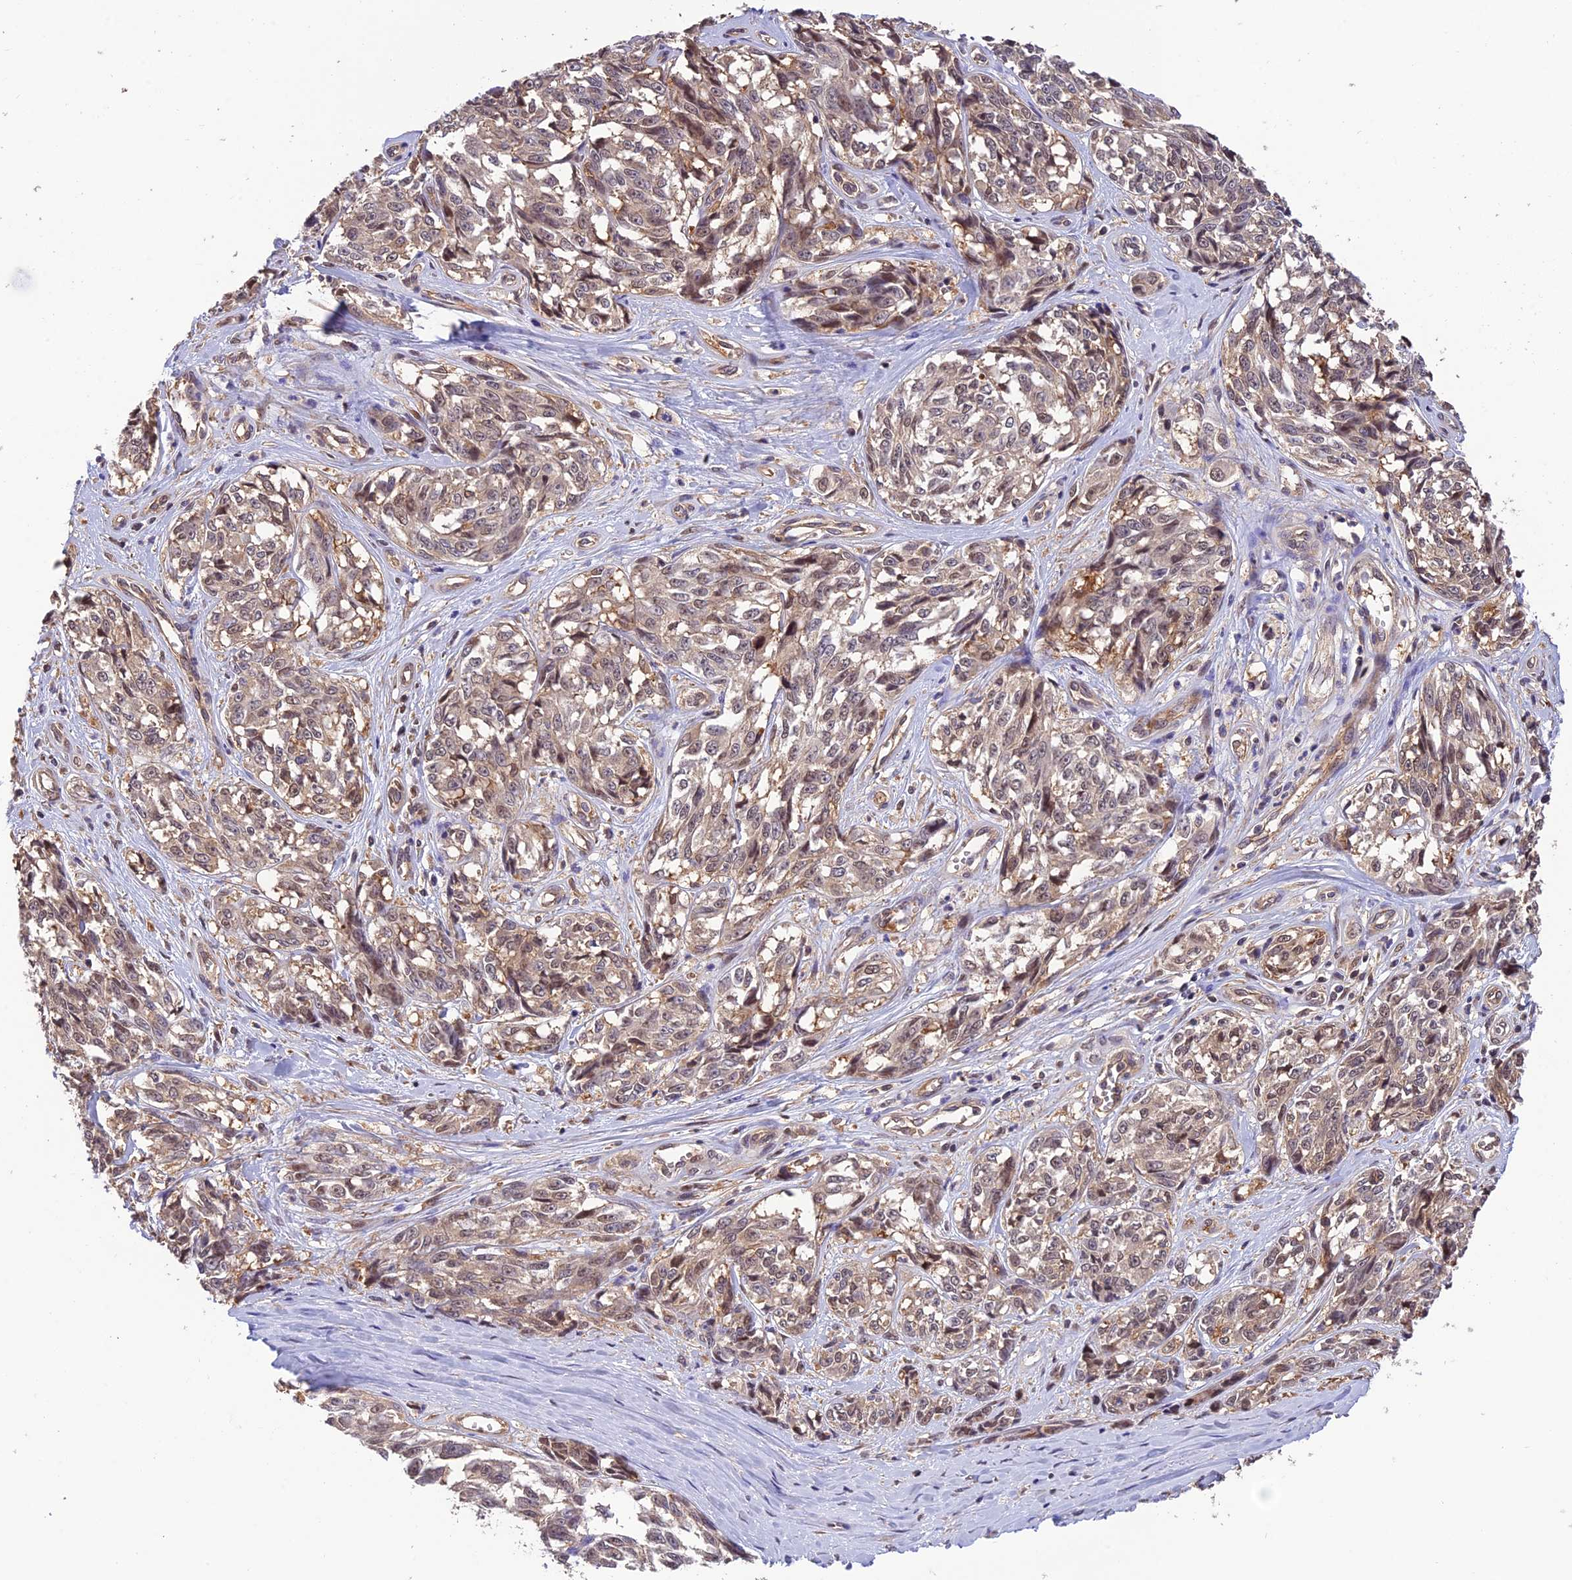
{"staining": {"intensity": "weak", "quantity": ">75%", "location": "cytoplasmic/membranous,nuclear"}, "tissue": "melanoma", "cell_type": "Tumor cells", "image_type": "cancer", "snomed": [{"axis": "morphology", "description": "Malignant melanoma, NOS"}, {"axis": "topography", "description": "Skin"}], "caption": "Malignant melanoma stained with immunohistochemistry exhibits weak cytoplasmic/membranous and nuclear staining in approximately >75% of tumor cells.", "gene": "PSMB3", "patient": {"sex": "female", "age": 64}}